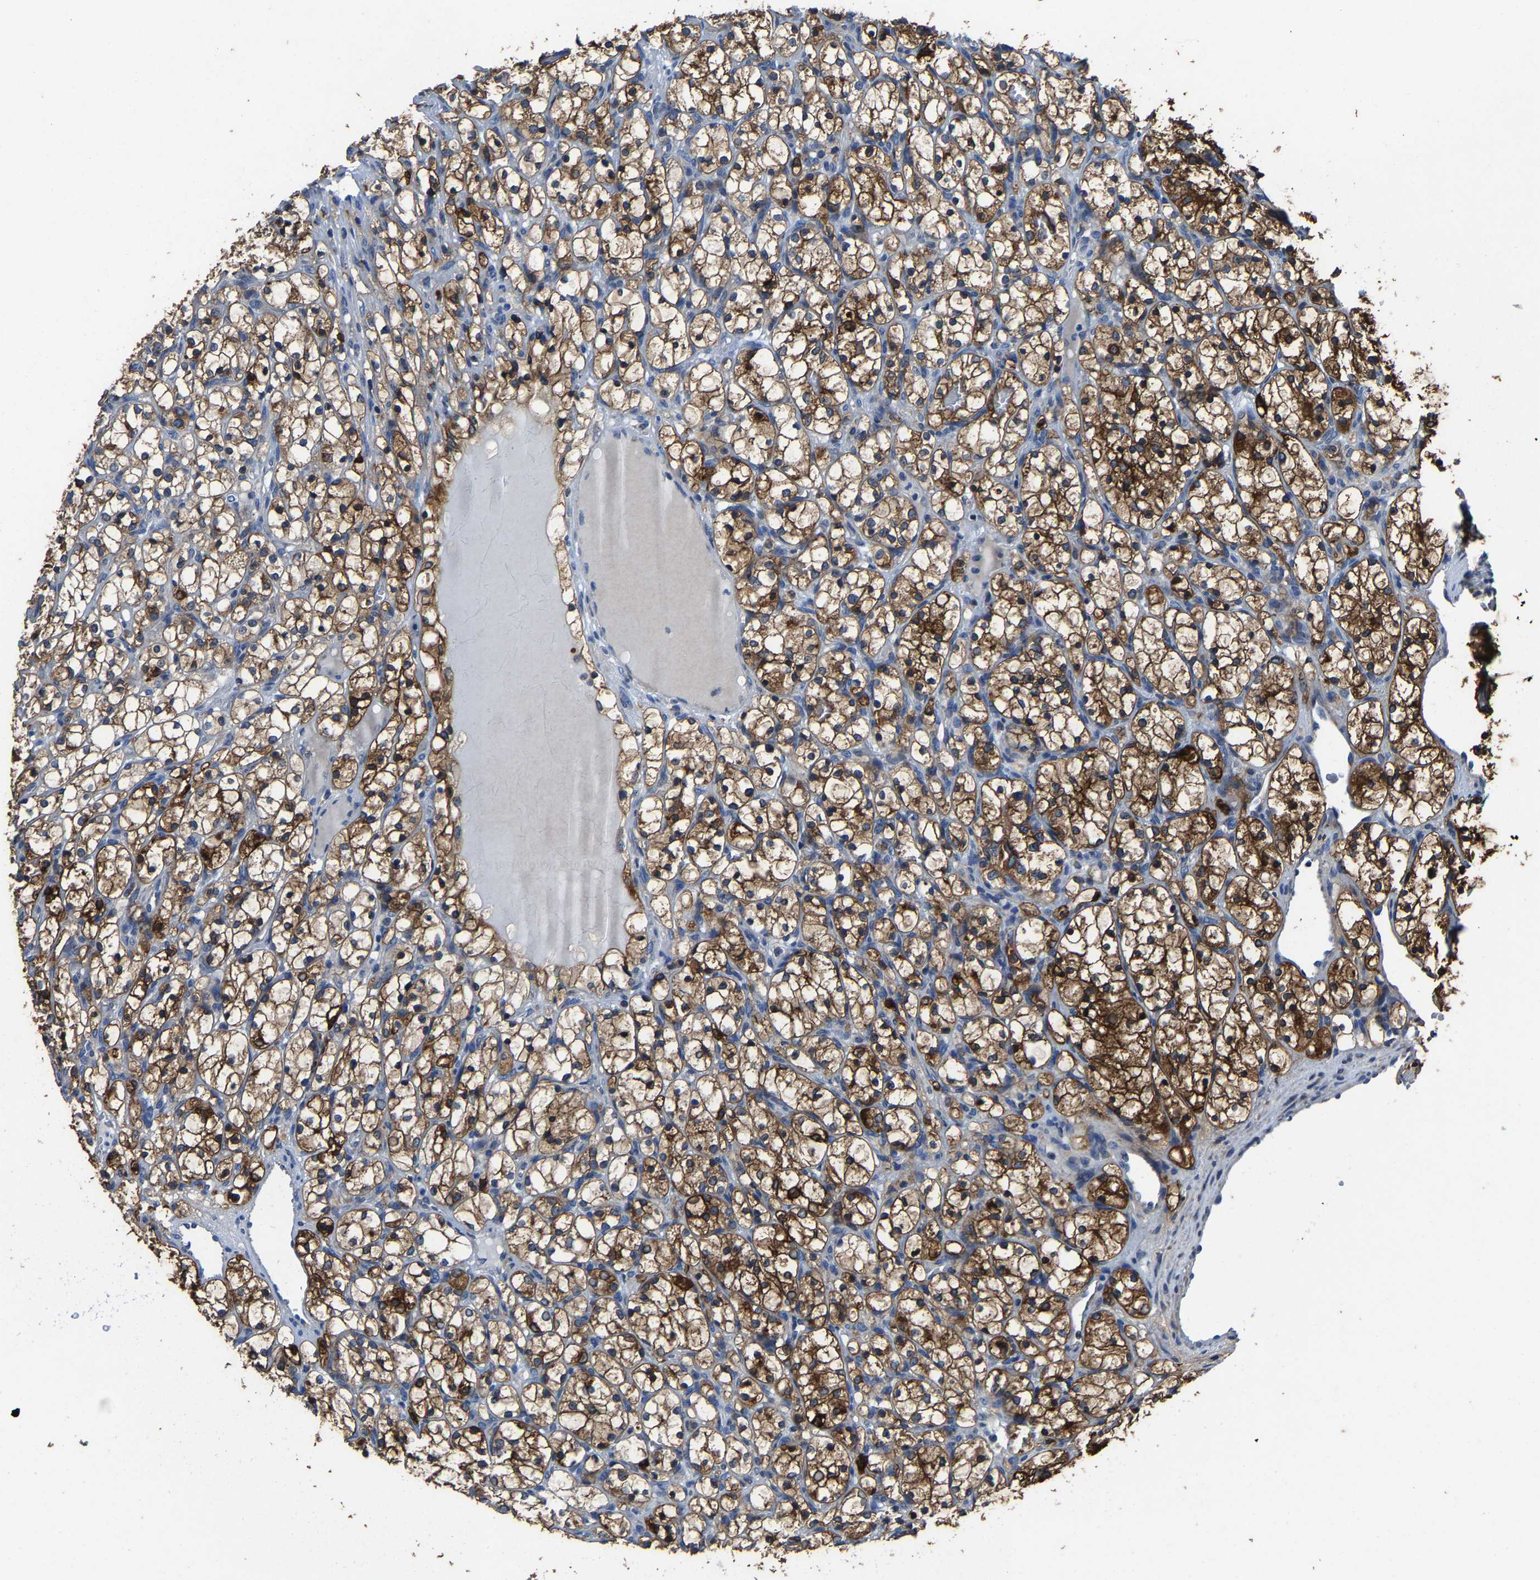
{"staining": {"intensity": "strong", "quantity": "25%-75%", "location": "cytoplasmic/membranous"}, "tissue": "renal cancer", "cell_type": "Tumor cells", "image_type": "cancer", "snomed": [{"axis": "morphology", "description": "Adenocarcinoma, NOS"}, {"axis": "topography", "description": "Kidney"}], "caption": "Immunohistochemical staining of renal cancer demonstrates high levels of strong cytoplasmic/membranous positivity in about 25%-75% of tumor cells.", "gene": "AGK", "patient": {"sex": "female", "age": 69}}